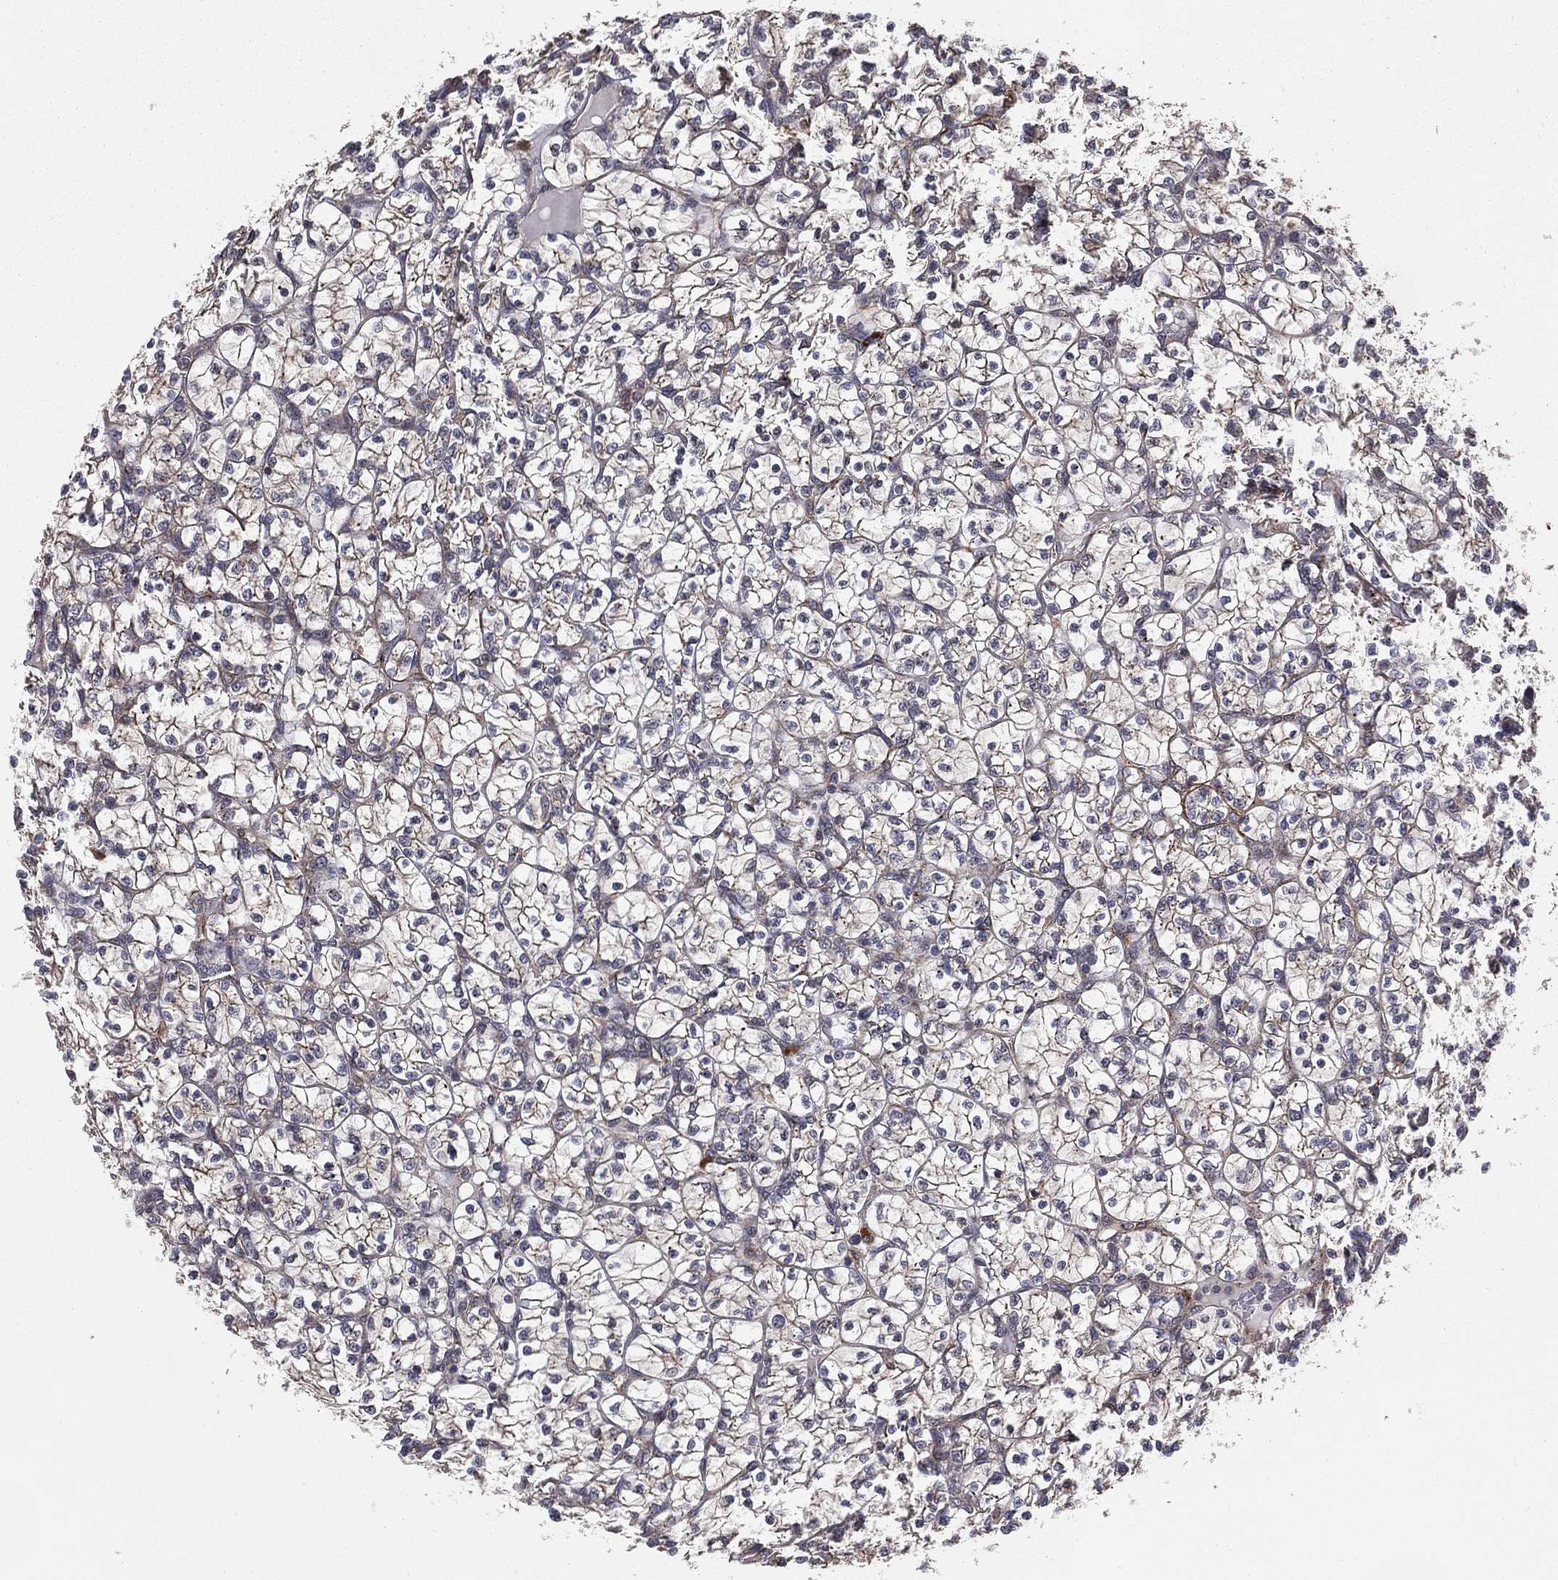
{"staining": {"intensity": "weak", "quantity": "25%-75%", "location": "cytoplasmic/membranous"}, "tissue": "renal cancer", "cell_type": "Tumor cells", "image_type": "cancer", "snomed": [{"axis": "morphology", "description": "Adenocarcinoma, NOS"}, {"axis": "topography", "description": "Kidney"}], "caption": "Immunohistochemistry (DAB (3,3'-diaminobenzidine)) staining of adenocarcinoma (renal) exhibits weak cytoplasmic/membranous protein positivity in about 25%-75% of tumor cells. The staining is performed using DAB (3,3'-diaminobenzidine) brown chromogen to label protein expression. The nuclei are counter-stained blue using hematoxylin.", "gene": "CERT1", "patient": {"sex": "female", "age": 89}}